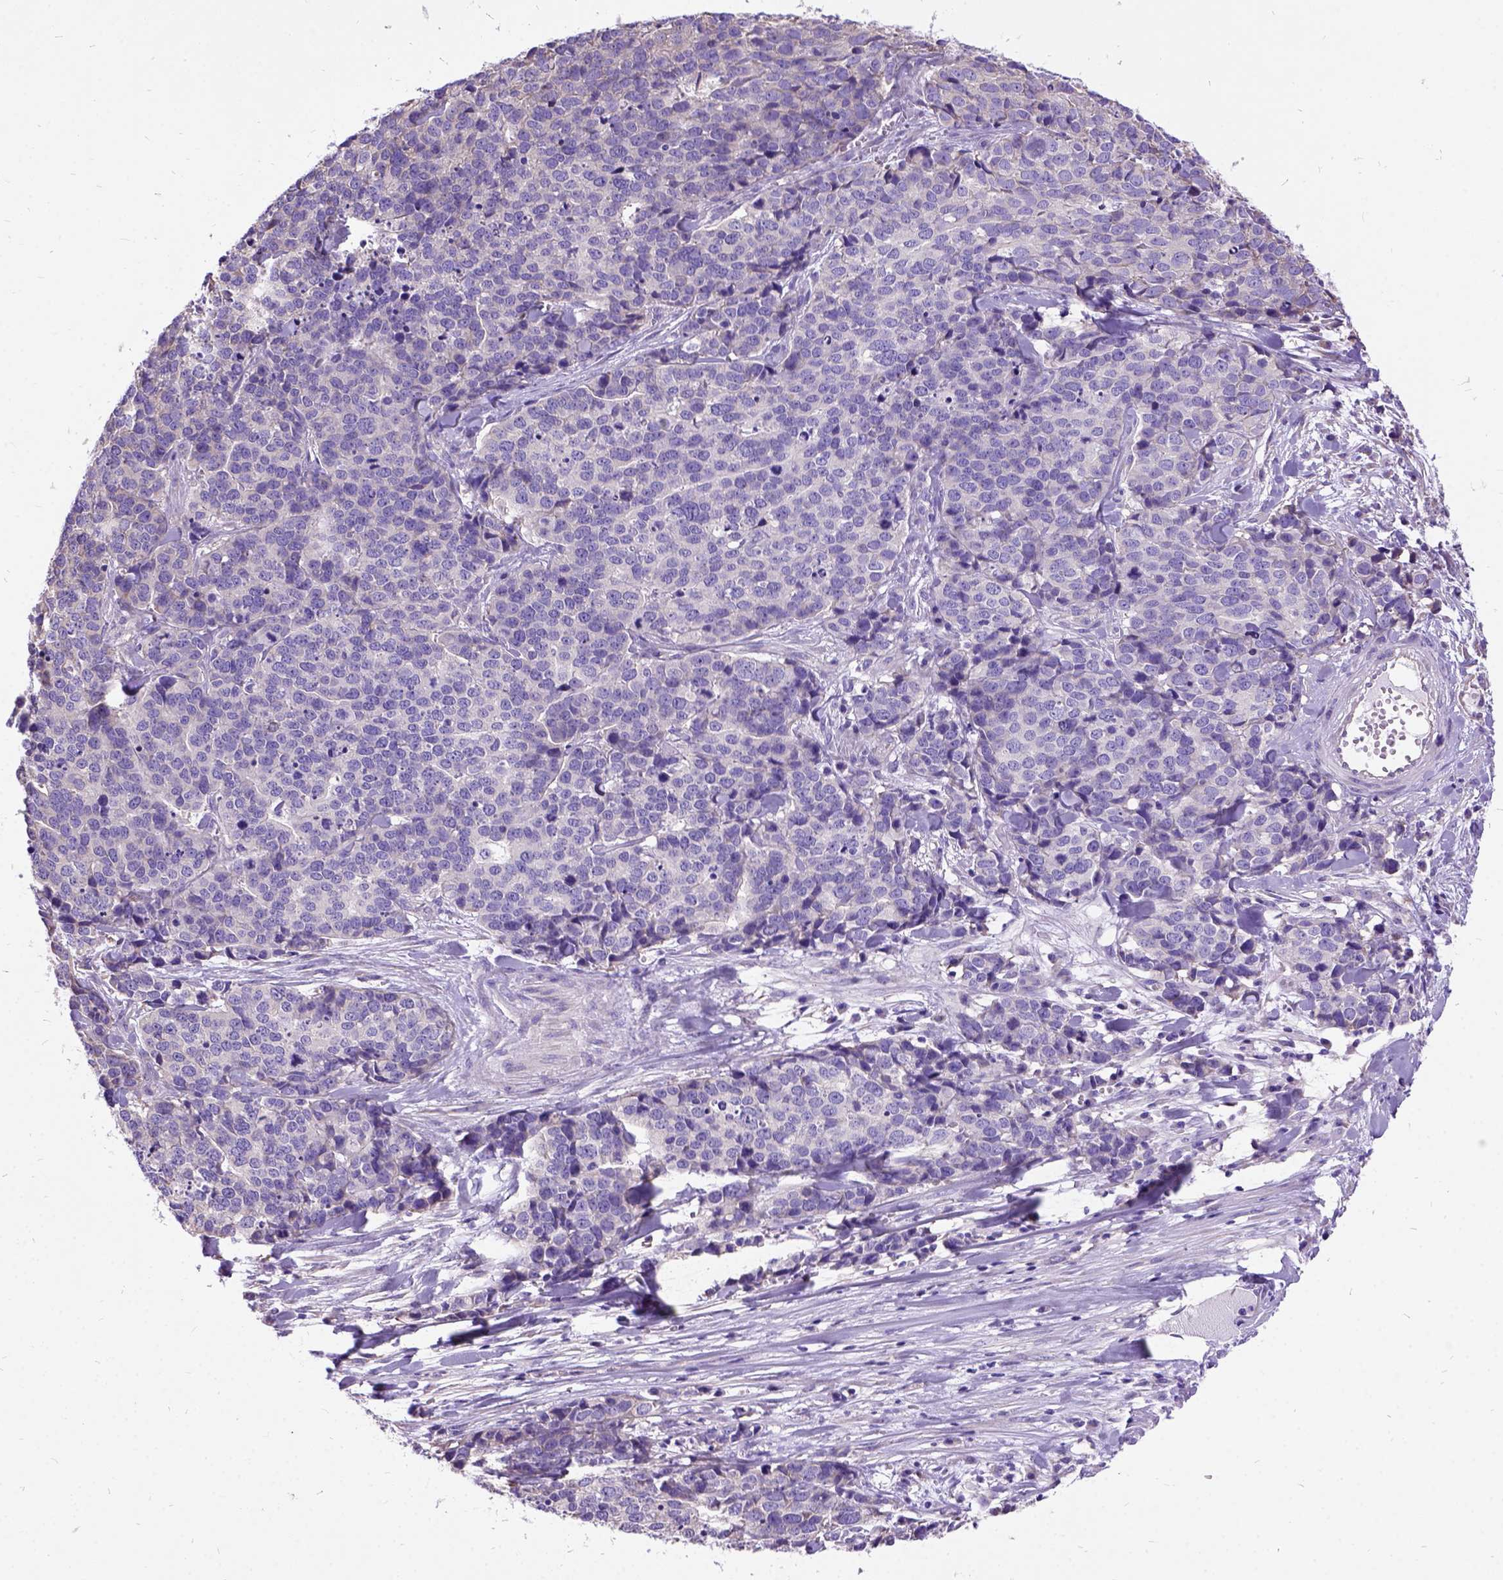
{"staining": {"intensity": "negative", "quantity": "none", "location": "none"}, "tissue": "ovarian cancer", "cell_type": "Tumor cells", "image_type": "cancer", "snomed": [{"axis": "morphology", "description": "Carcinoma, endometroid"}, {"axis": "topography", "description": "Ovary"}], "caption": "Immunohistochemistry (IHC) image of human ovarian cancer stained for a protein (brown), which exhibits no expression in tumor cells.", "gene": "CFAP54", "patient": {"sex": "female", "age": 65}}